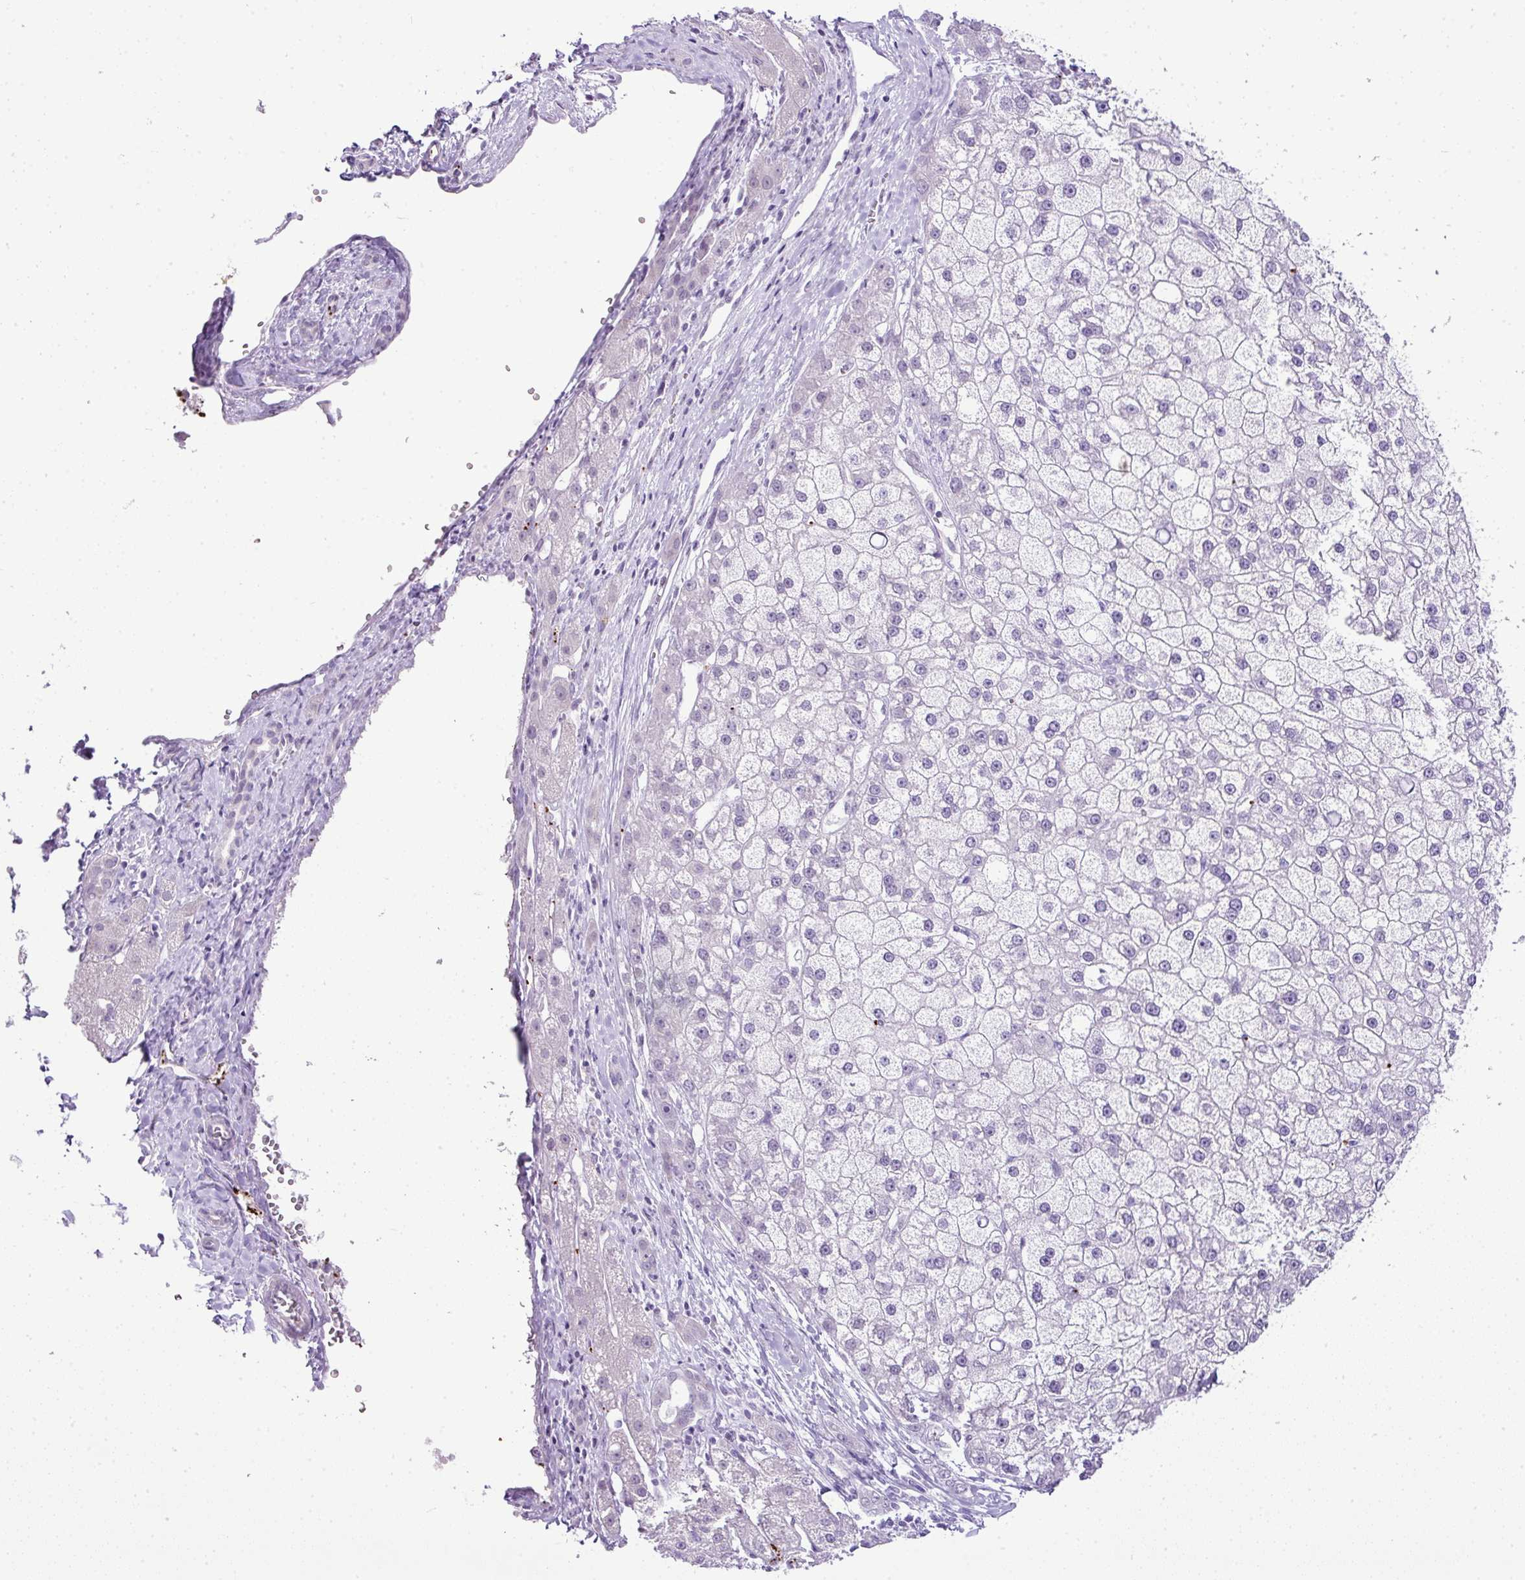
{"staining": {"intensity": "negative", "quantity": "none", "location": "none"}, "tissue": "liver cancer", "cell_type": "Tumor cells", "image_type": "cancer", "snomed": [{"axis": "morphology", "description": "Carcinoma, Hepatocellular, NOS"}, {"axis": "topography", "description": "Liver"}], "caption": "Immunohistochemistry (IHC) of human liver cancer (hepatocellular carcinoma) shows no staining in tumor cells. The staining is performed using DAB (3,3'-diaminobenzidine) brown chromogen with nuclei counter-stained in using hematoxylin.", "gene": "CMTM5", "patient": {"sex": "male", "age": 67}}